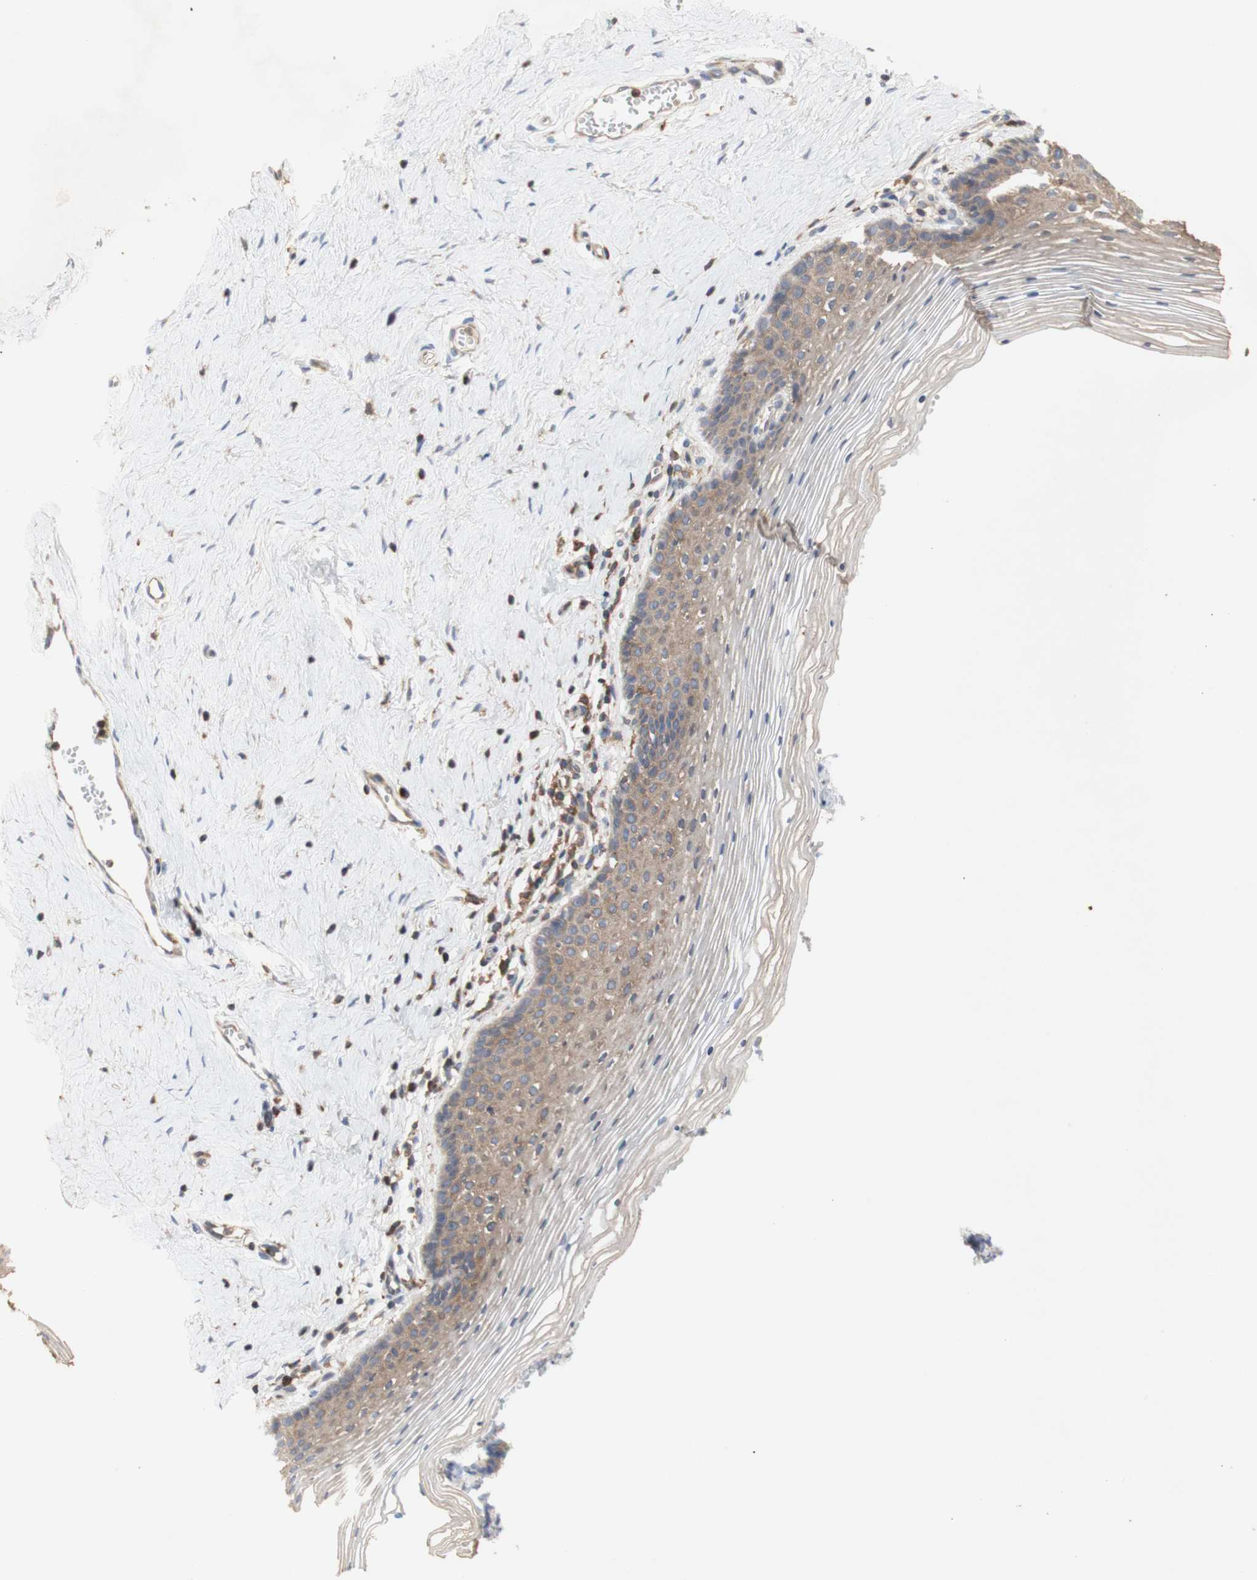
{"staining": {"intensity": "weak", "quantity": ">75%", "location": "cytoplasmic/membranous"}, "tissue": "vagina", "cell_type": "Squamous epithelial cells", "image_type": "normal", "snomed": [{"axis": "morphology", "description": "Normal tissue, NOS"}, {"axis": "topography", "description": "Vagina"}], "caption": "Protein staining displays weak cytoplasmic/membranous staining in approximately >75% of squamous epithelial cells in unremarkable vagina. (Brightfield microscopy of DAB IHC at high magnification).", "gene": "IKBKG", "patient": {"sex": "female", "age": 32}}